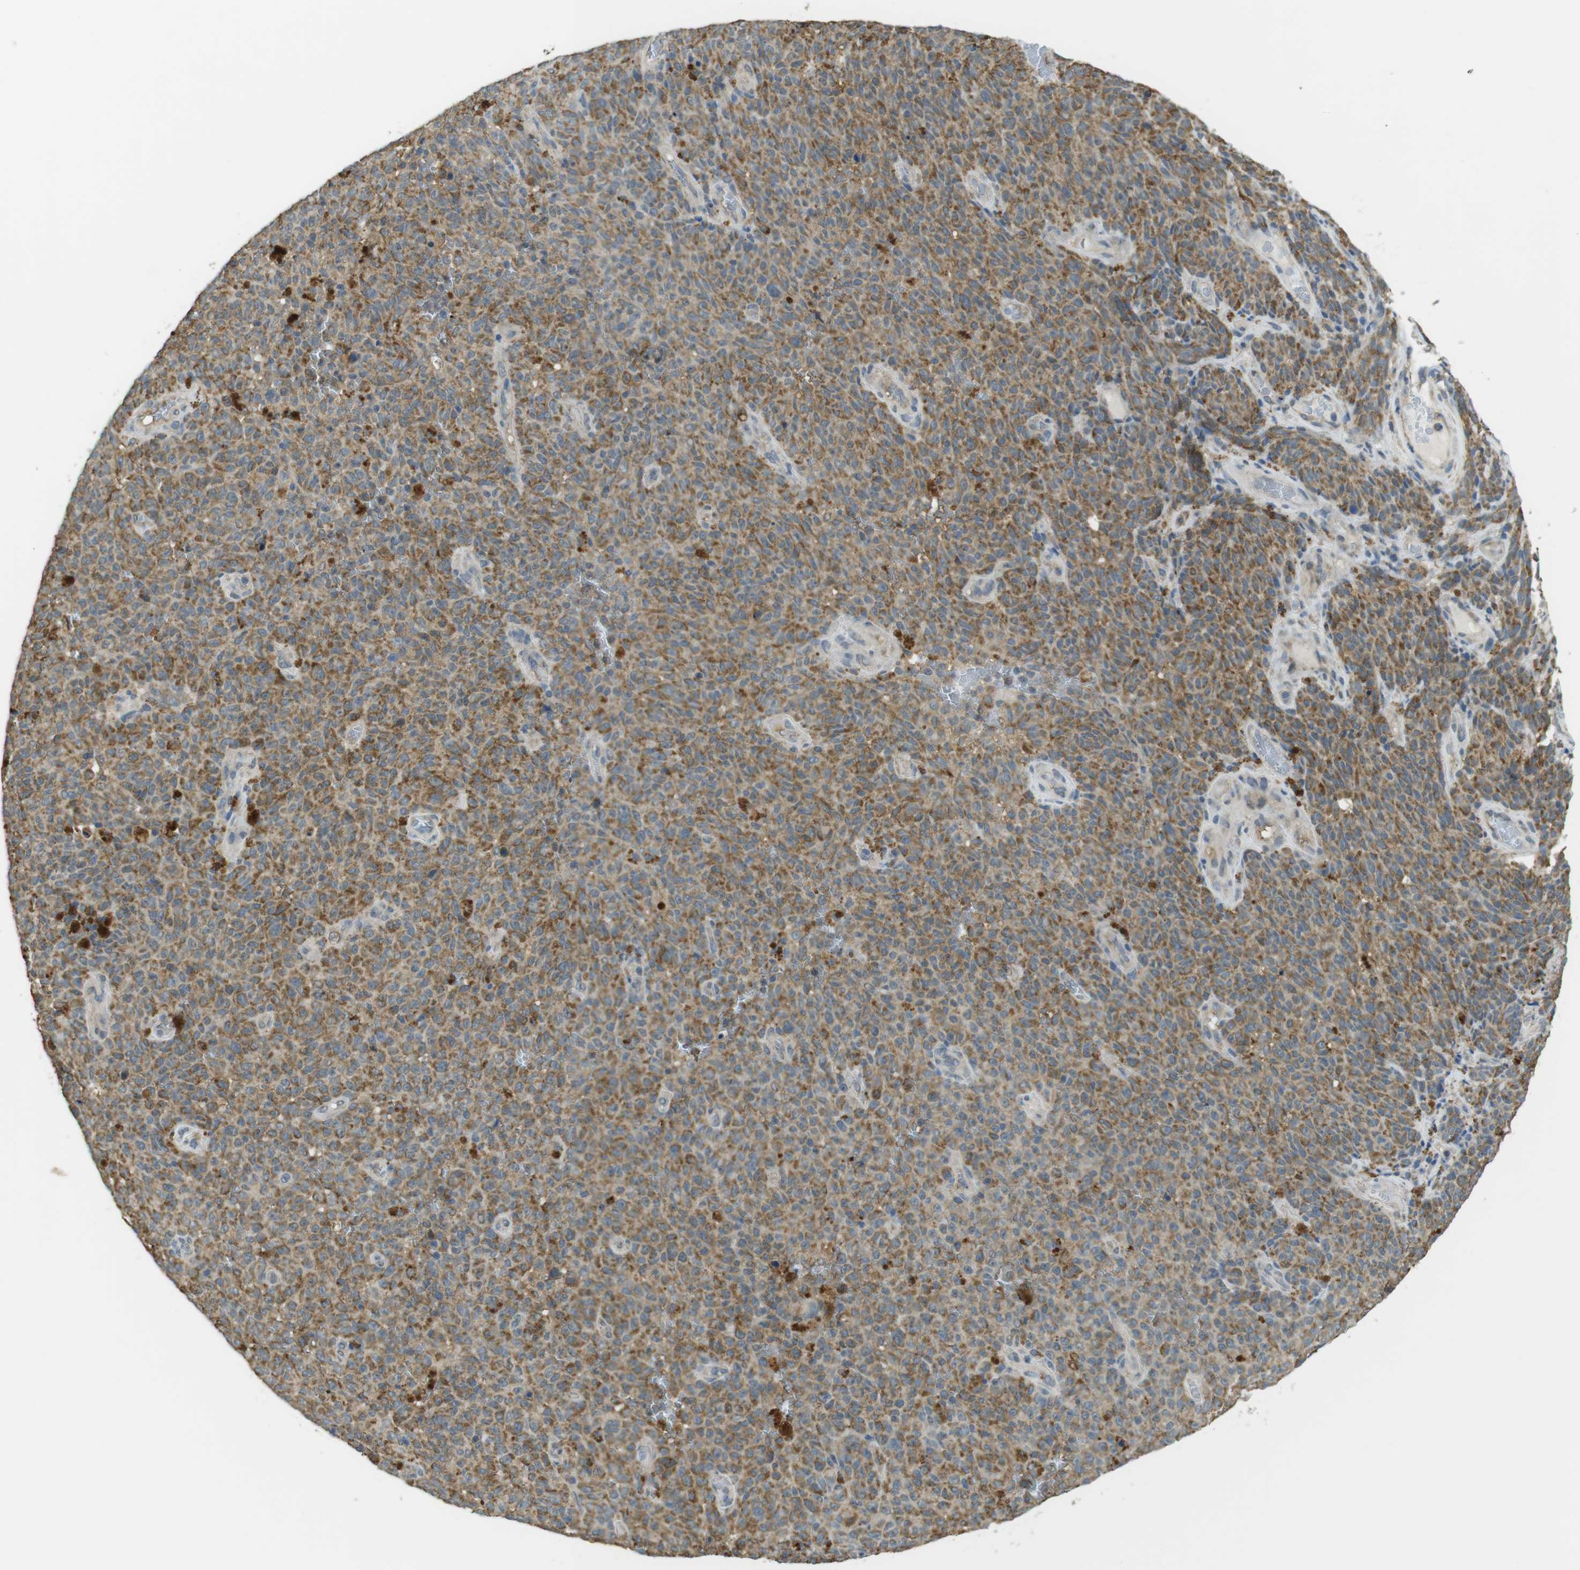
{"staining": {"intensity": "moderate", "quantity": ">75%", "location": "cytoplasmic/membranous"}, "tissue": "melanoma", "cell_type": "Tumor cells", "image_type": "cancer", "snomed": [{"axis": "morphology", "description": "Malignant melanoma, NOS"}, {"axis": "topography", "description": "Skin"}], "caption": "Moderate cytoplasmic/membranous protein positivity is present in approximately >75% of tumor cells in malignant melanoma. (DAB (3,3'-diaminobenzidine) IHC, brown staining for protein, blue staining for nuclei).", "gene": "BRI3BP", "patient": {"sex": "female", "age": 82}}